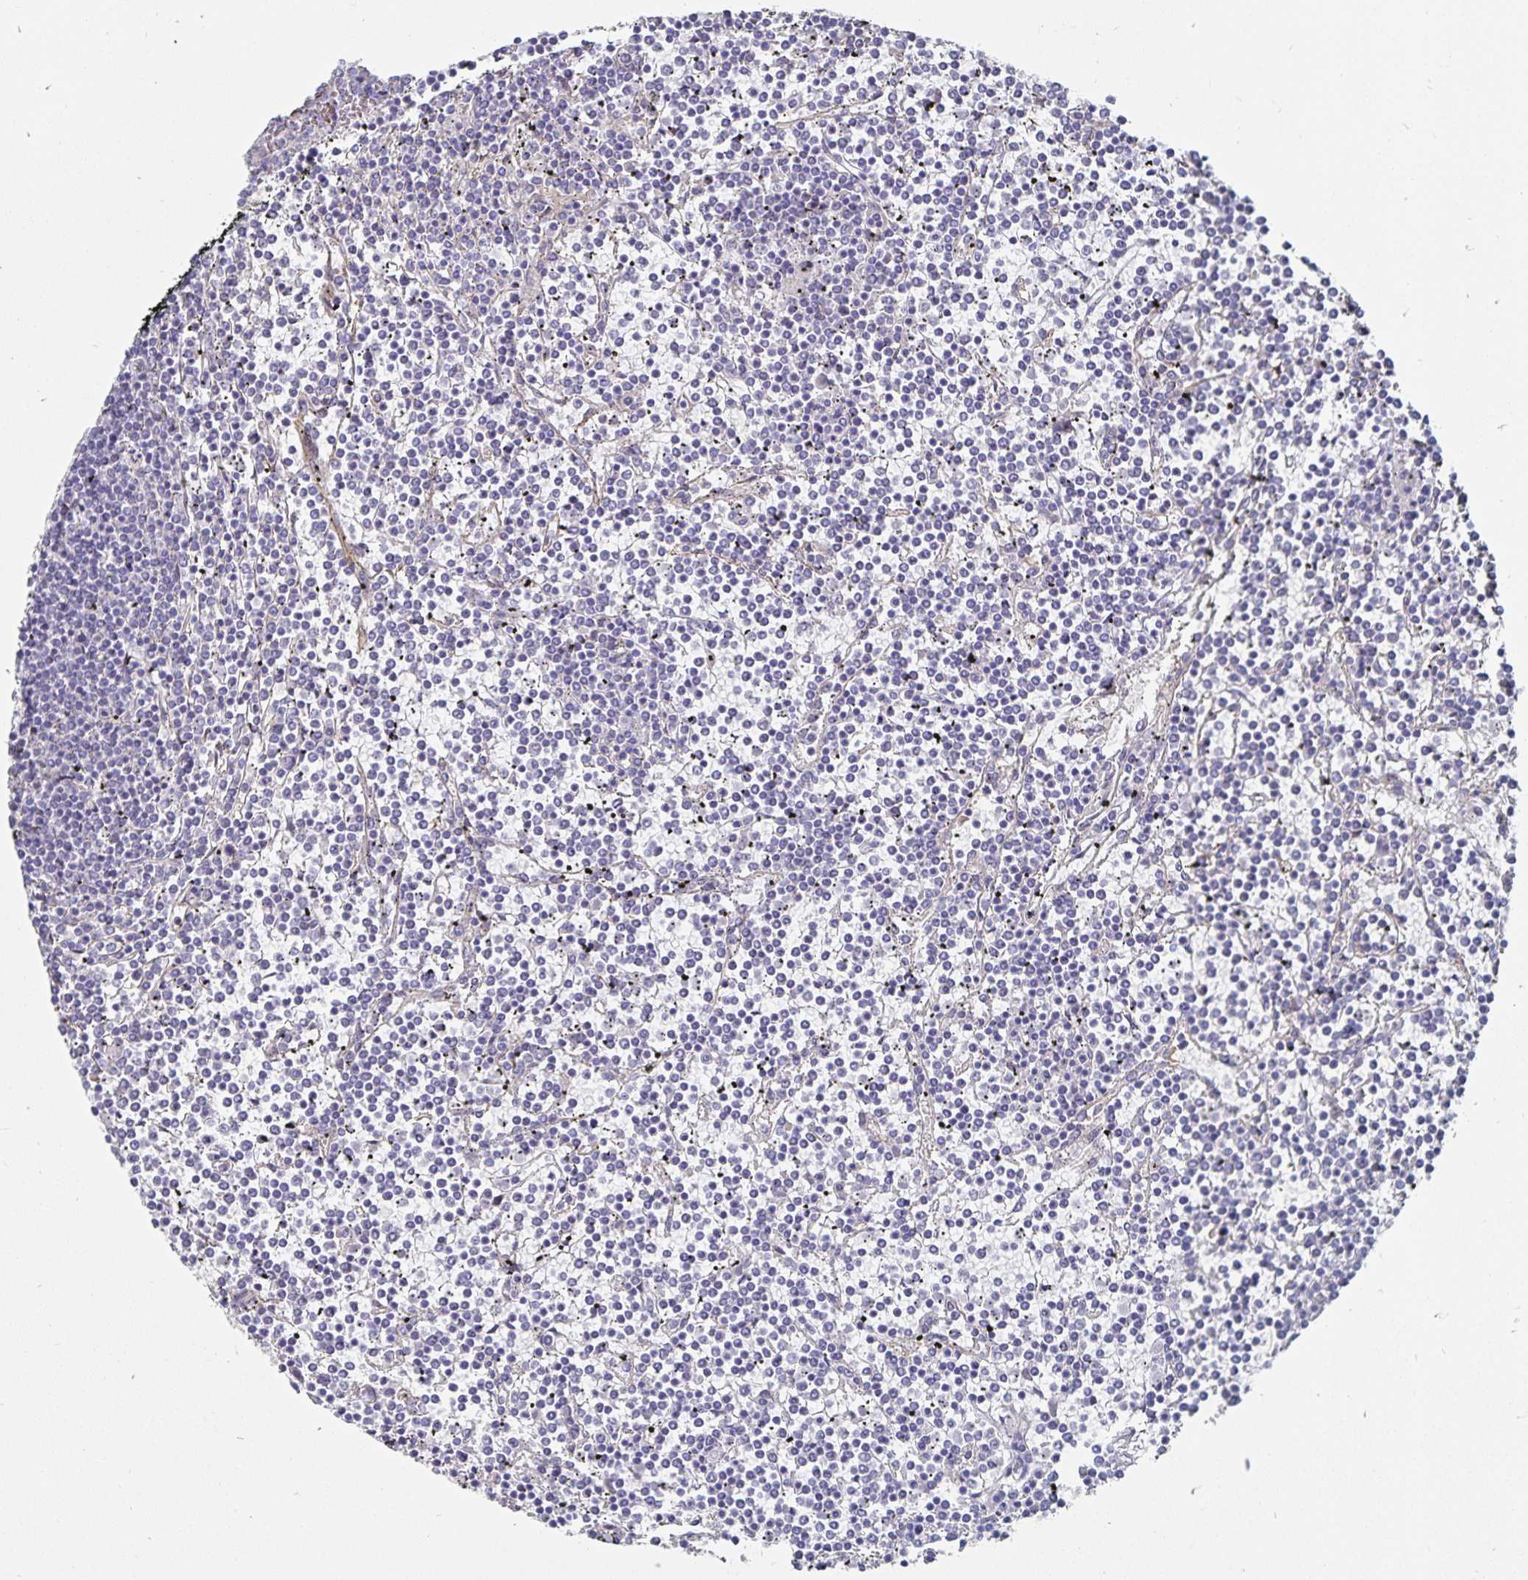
{"staining": {"intensity": "negative", "quantity": "none", "location": "none"}, "tissue": "lymphoma", "cell_type": "Tumor cells", "image_type": "cancer", "snomed": [{"axis": "morphology", "description": "Malignant lymphoma, non-Hodgkin's type, Low grade"}, {"axis": "topography", "description": "Spleen"}], "caption": "There is no significant positivity in tumor cells of malignant lymphoma, non-Hodgkin's type (low-grade).", "gene": "SSTR1", "patient": {"sex": "female", "age": 19}}